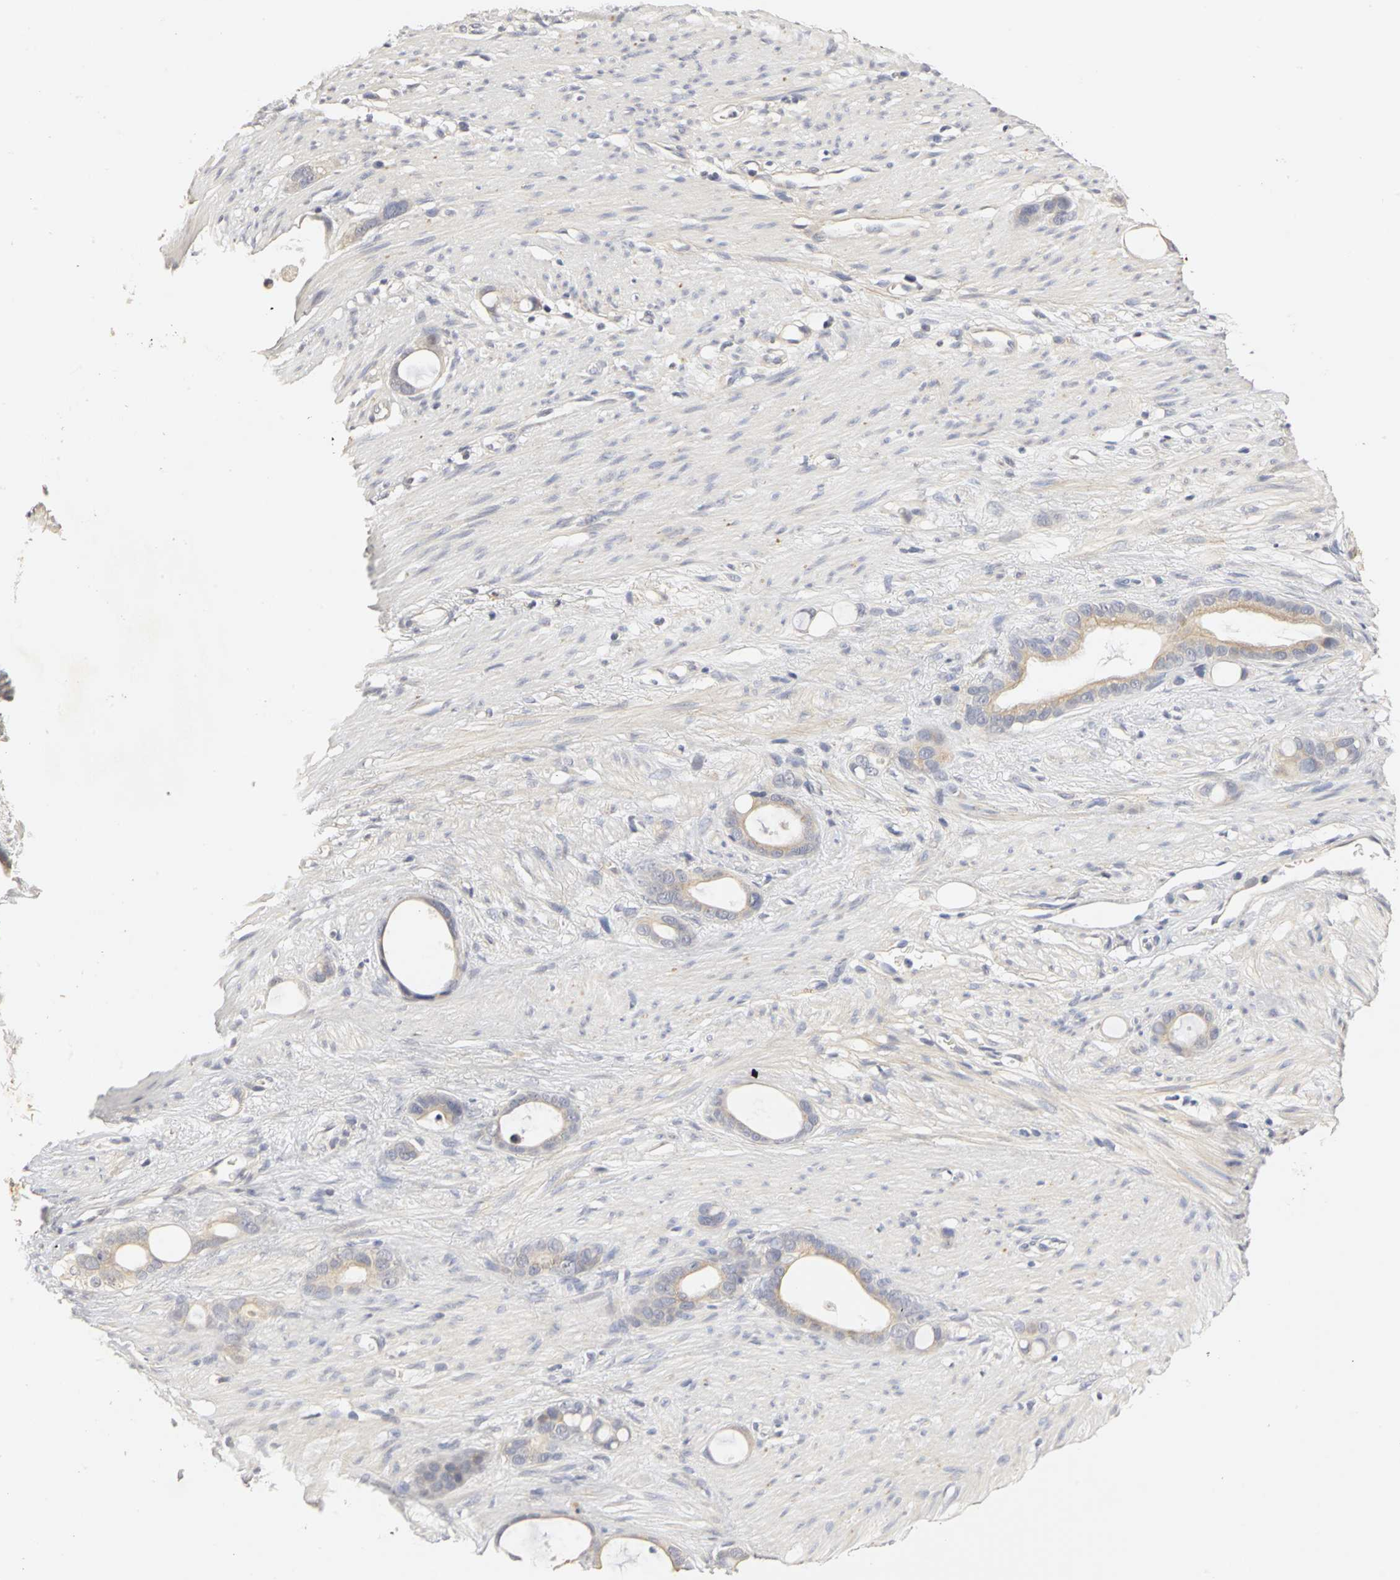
{"staining": {"intensity": "weak", "quantity": ">75%", "location": "cytoplasmic/membranous"}, "tissue": "stomach cancer", "cell_type": "Tumor cells", "image_type": "cancer", "snomed": [{"axis": "morphology", "description": "Adenocarcinoma, NOS"}, {"axis": "topography", "description": "Stomach"}], "caption": "The immunohistochemical stain labels weak cytoplasmic/membranous staining in tumor cells of stomach cancer (adenocarcinoma) tissue. Immunohistochemistry (ihc) stains the protein of interest in brown and the nuclei are stained blue.", "gene": "PGR", "patient": {"sex": "female", "age": 75}}